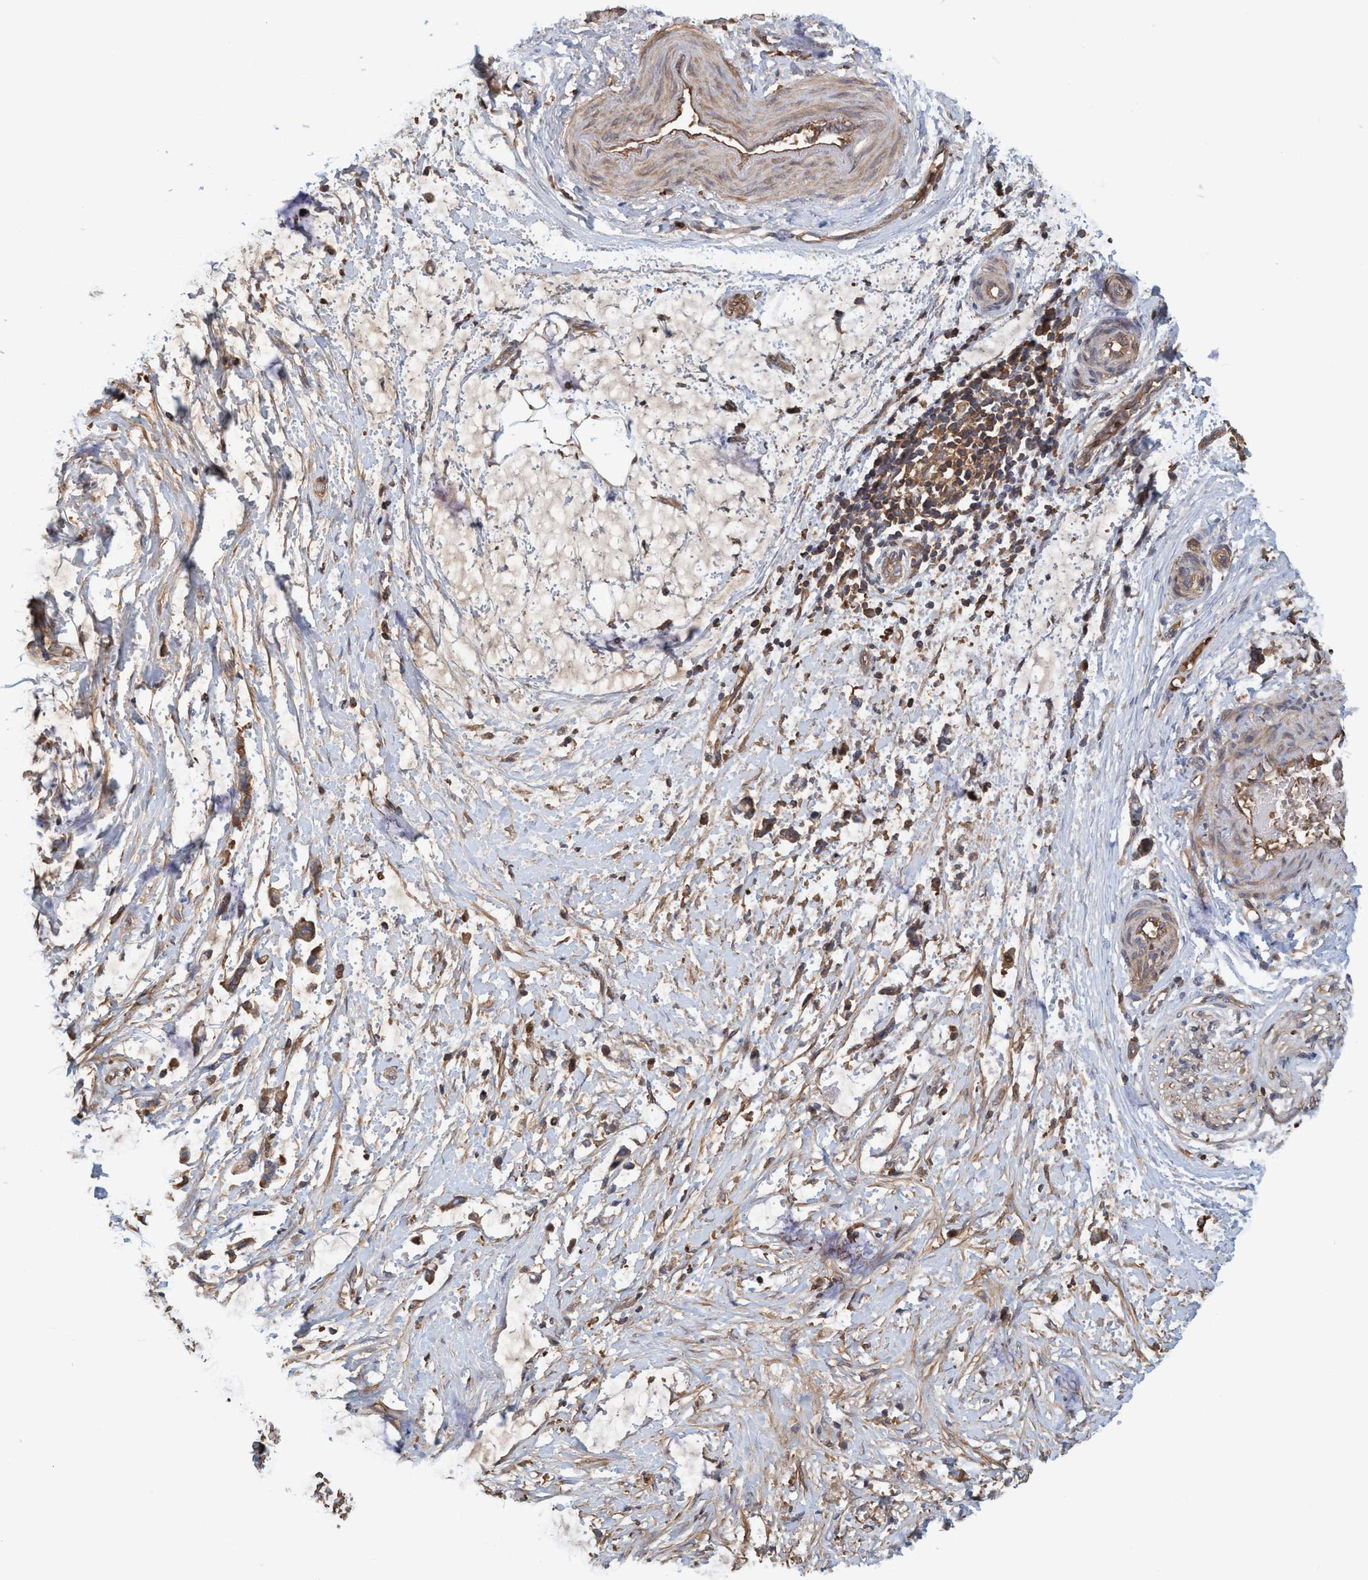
{"staining": {"intensity": "moderate", "quantity": ">75%", "location": "cytoplasmic/membranous"}, "tissue": "adipose tissue", "cell_type": "Adipocytes", "image_type": "normal", "snomed": [{"axis": "morphology", "description": "Normal tissue, NOS"}, {"axis": "morphology", "description": "Adenocarcinoma, NOS"}, {"axis": "topography", "description": "Colon"}, {"axis": "topography", "description": "Peripheral nerve tissue"}], "caption": "This image demonstrates benign adipose tissue stained with IHC to label a protein in brown. The cytoplasmic/membranous of adipocytes show moderate positivity for the protein. Nuclei are counter-stained blue.", "gene": "SPECC1", "patient": {"sex": "male", "age": 14}}